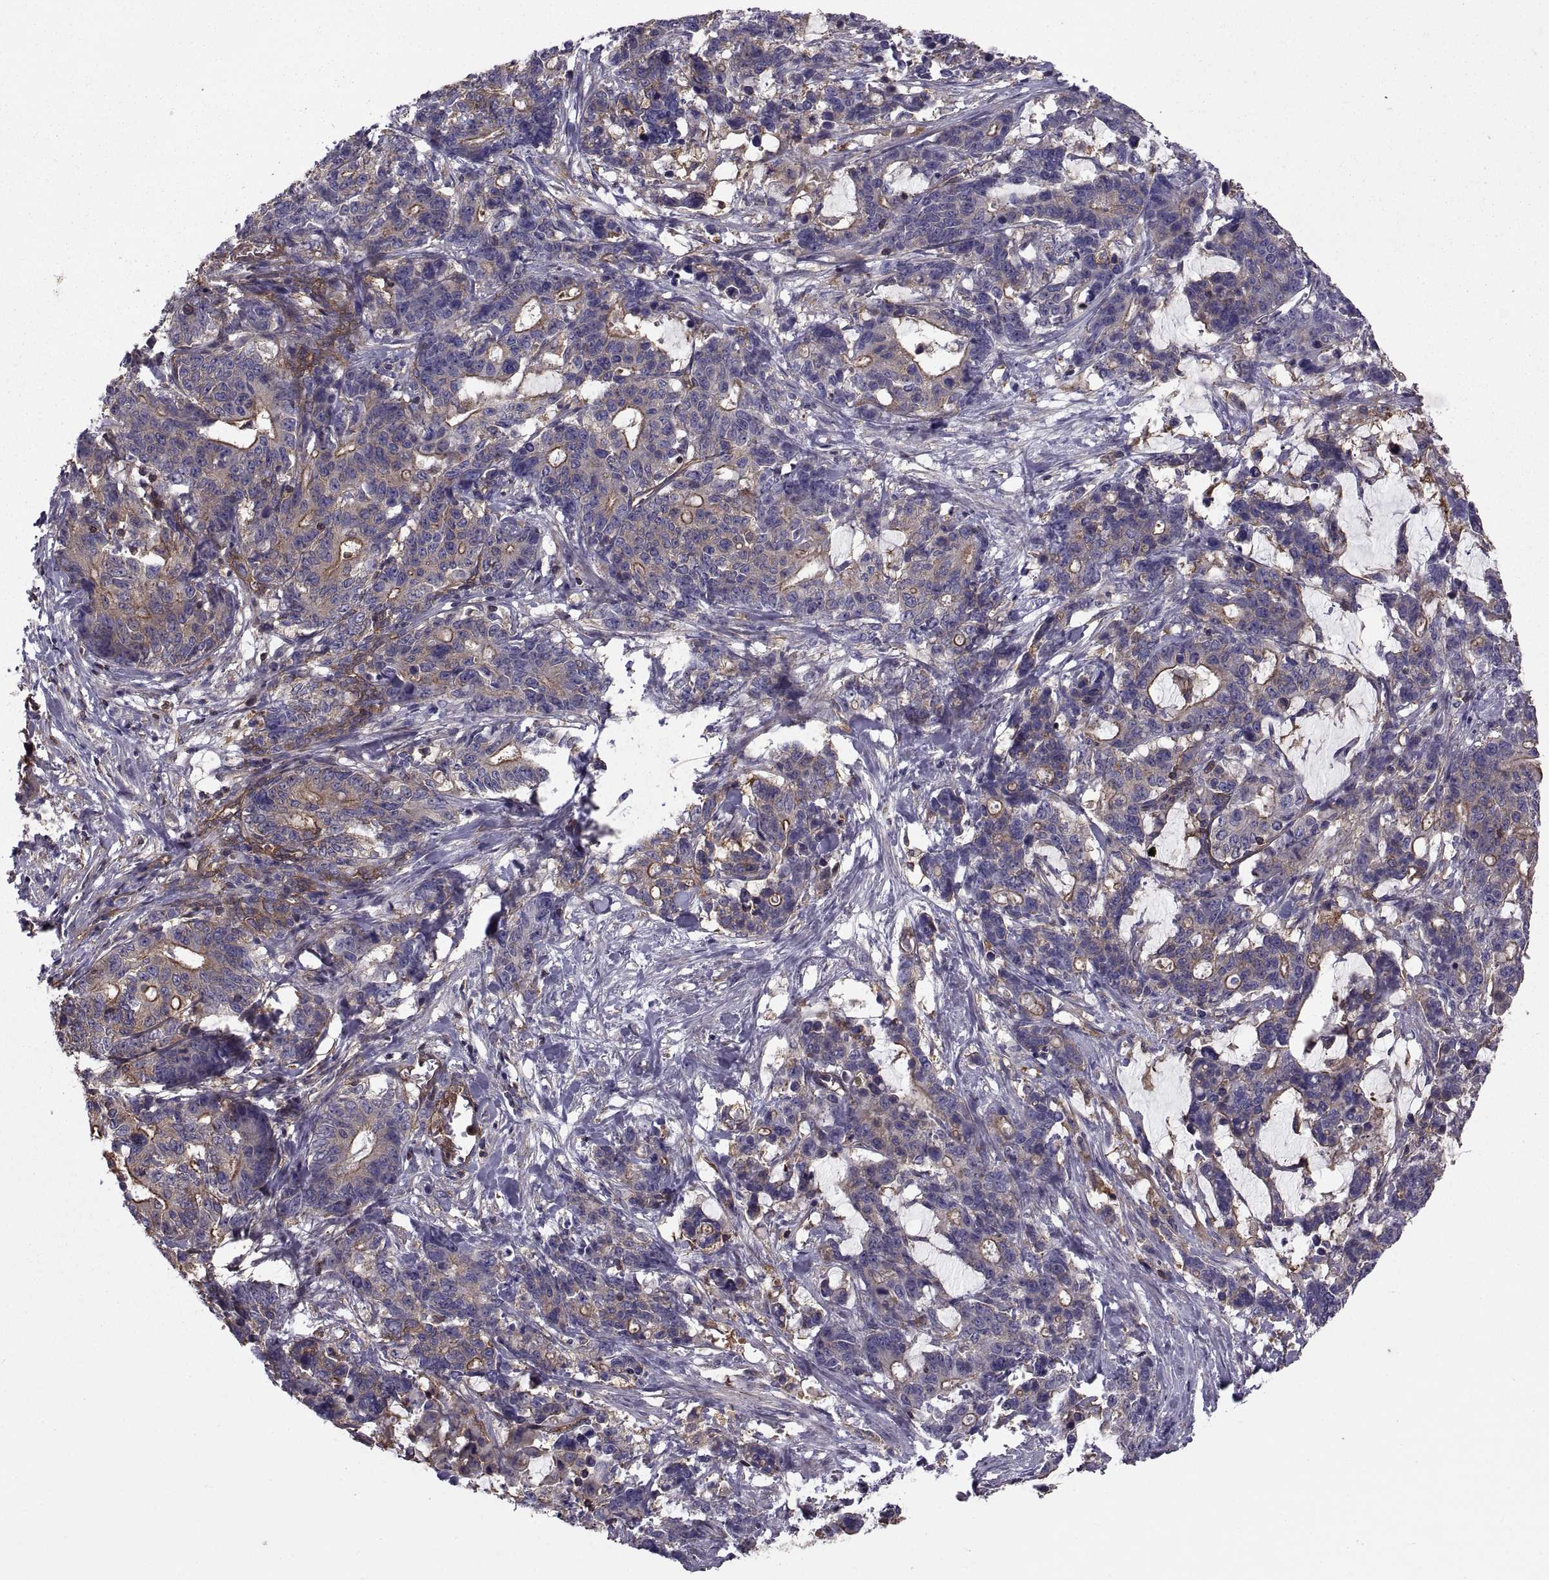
{"staining": {"intensity": "moderate", "quantity": "25%-75%", "location": "cytoplasmic/membranous"}, "tissue": "stomach cancer", "cell_type": "Tumor cells", "image_type": "cancer", "snomed": [{"axis": "morphology", "description": "Normal tissue, NOS"}, {"axis": "morphology", "description": "Adenocarcinoma, NOS"}, {"axis": "topography", "description": "Stomach"}], "caption": "Immunohistochemistry (IHC) staining of stomach adenocarcinoma, which exhibits medium levels of moderate cytoplasmic/membranous positivity in about 25%-75% of tumor cells indicating moderate cytoplasmic/membranous protein positivity. The staining was performed using DAB (brown) for protein detection and nuclei were counterstained in hematoxylin (blue).", "gene": "MYH9", "patient": {"sex": "female", "age": 64}}